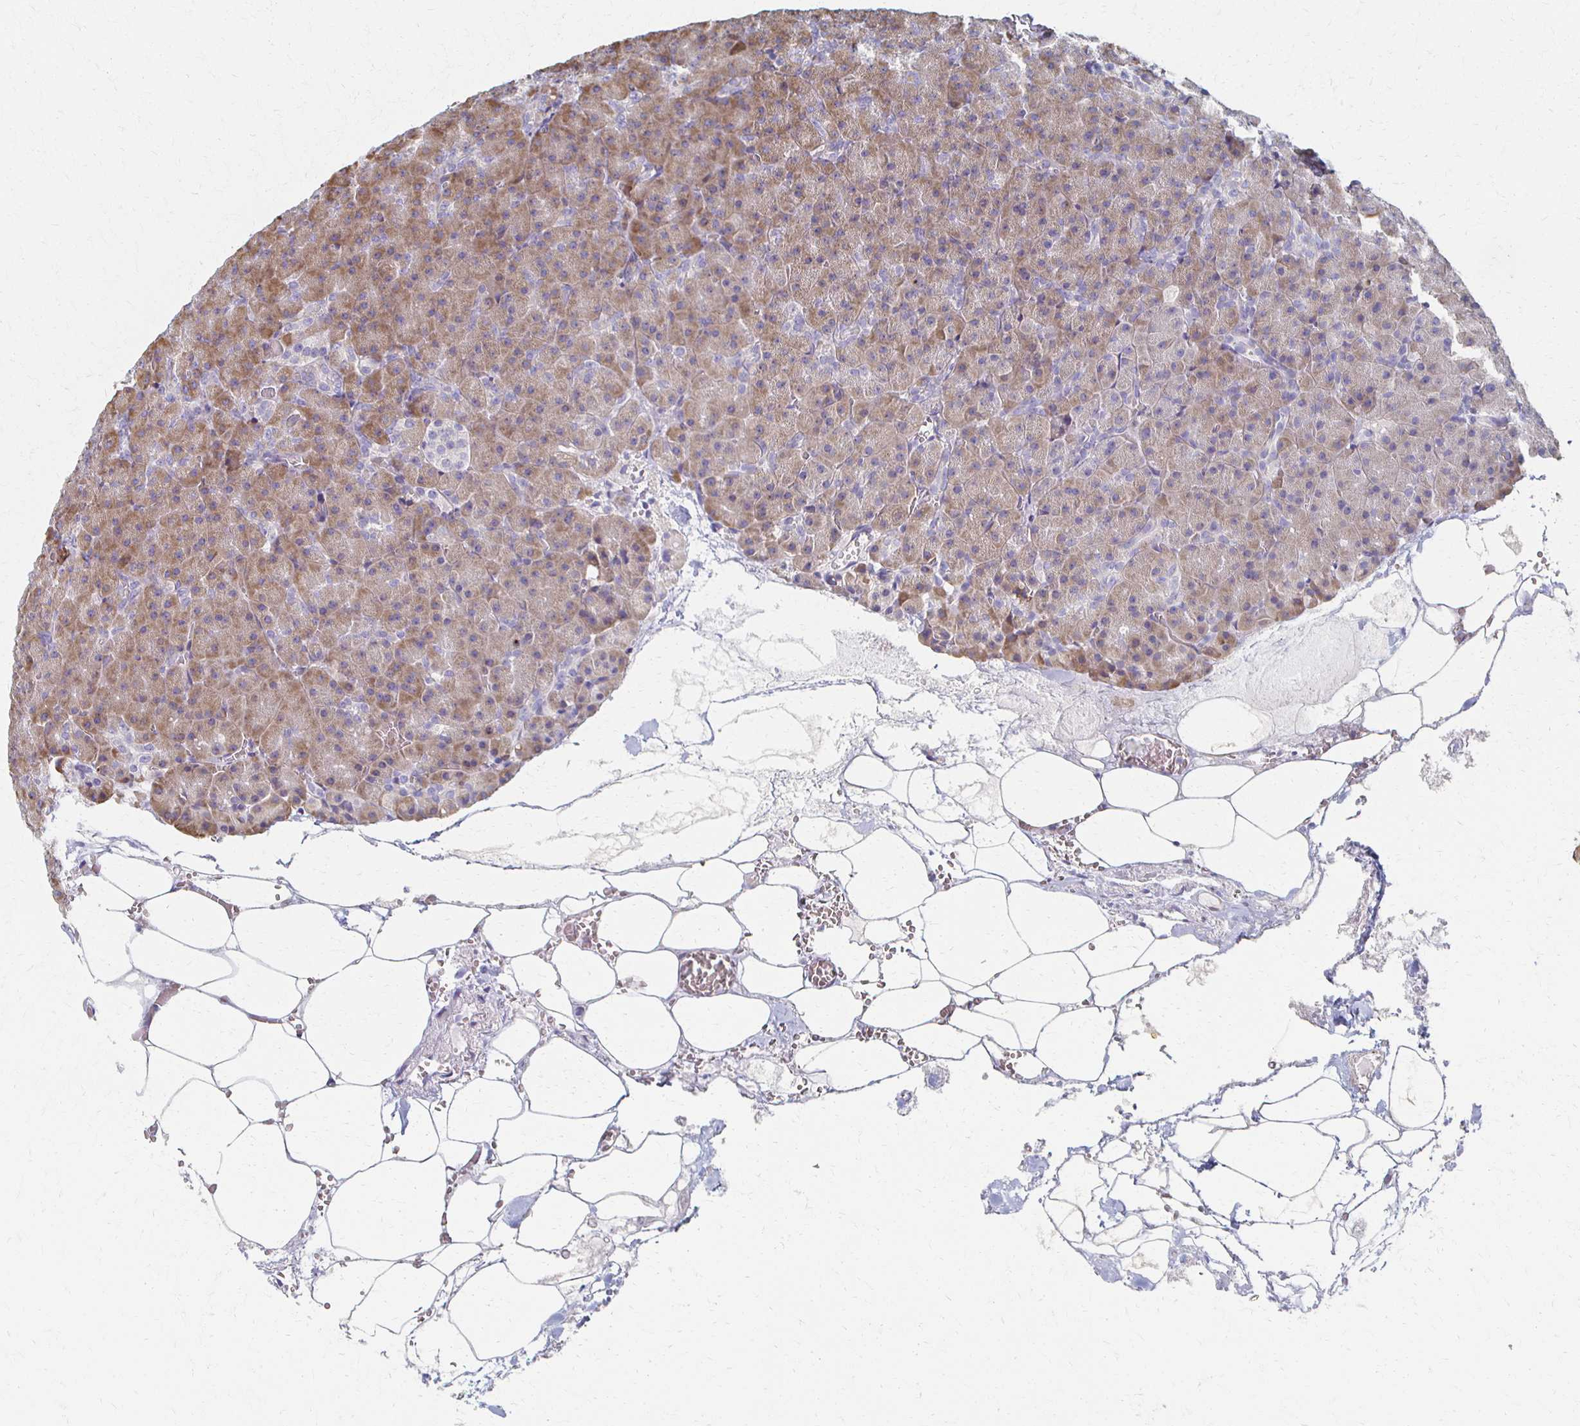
{"staining": {"intensity": "weak", "quantity": "25%-75%", "location": "cytoplasmic/membranous"}, "tissue": "pancreas", "cell_type": "Exocrine glandular cells", "image_type": "normal", "snomed": [{"axis": "morphology", "description": "Normal tissue, NOS"}, {"axis": "topography", "description": "Pancreas"}], "caption": "A high-resolution image shows IHC staining of unremarkable pancreas, which reveals weak cytoplasmic/membranous expression in approximately 25%-75% of exocrine glandular cells. The staining is performed using DAB brown chromogen to label protein expression. The nuclei are counter-stained blue using hematoxylin.", "gene": "ATP1A3", "patient": {"sex": "female", "age": 74}}